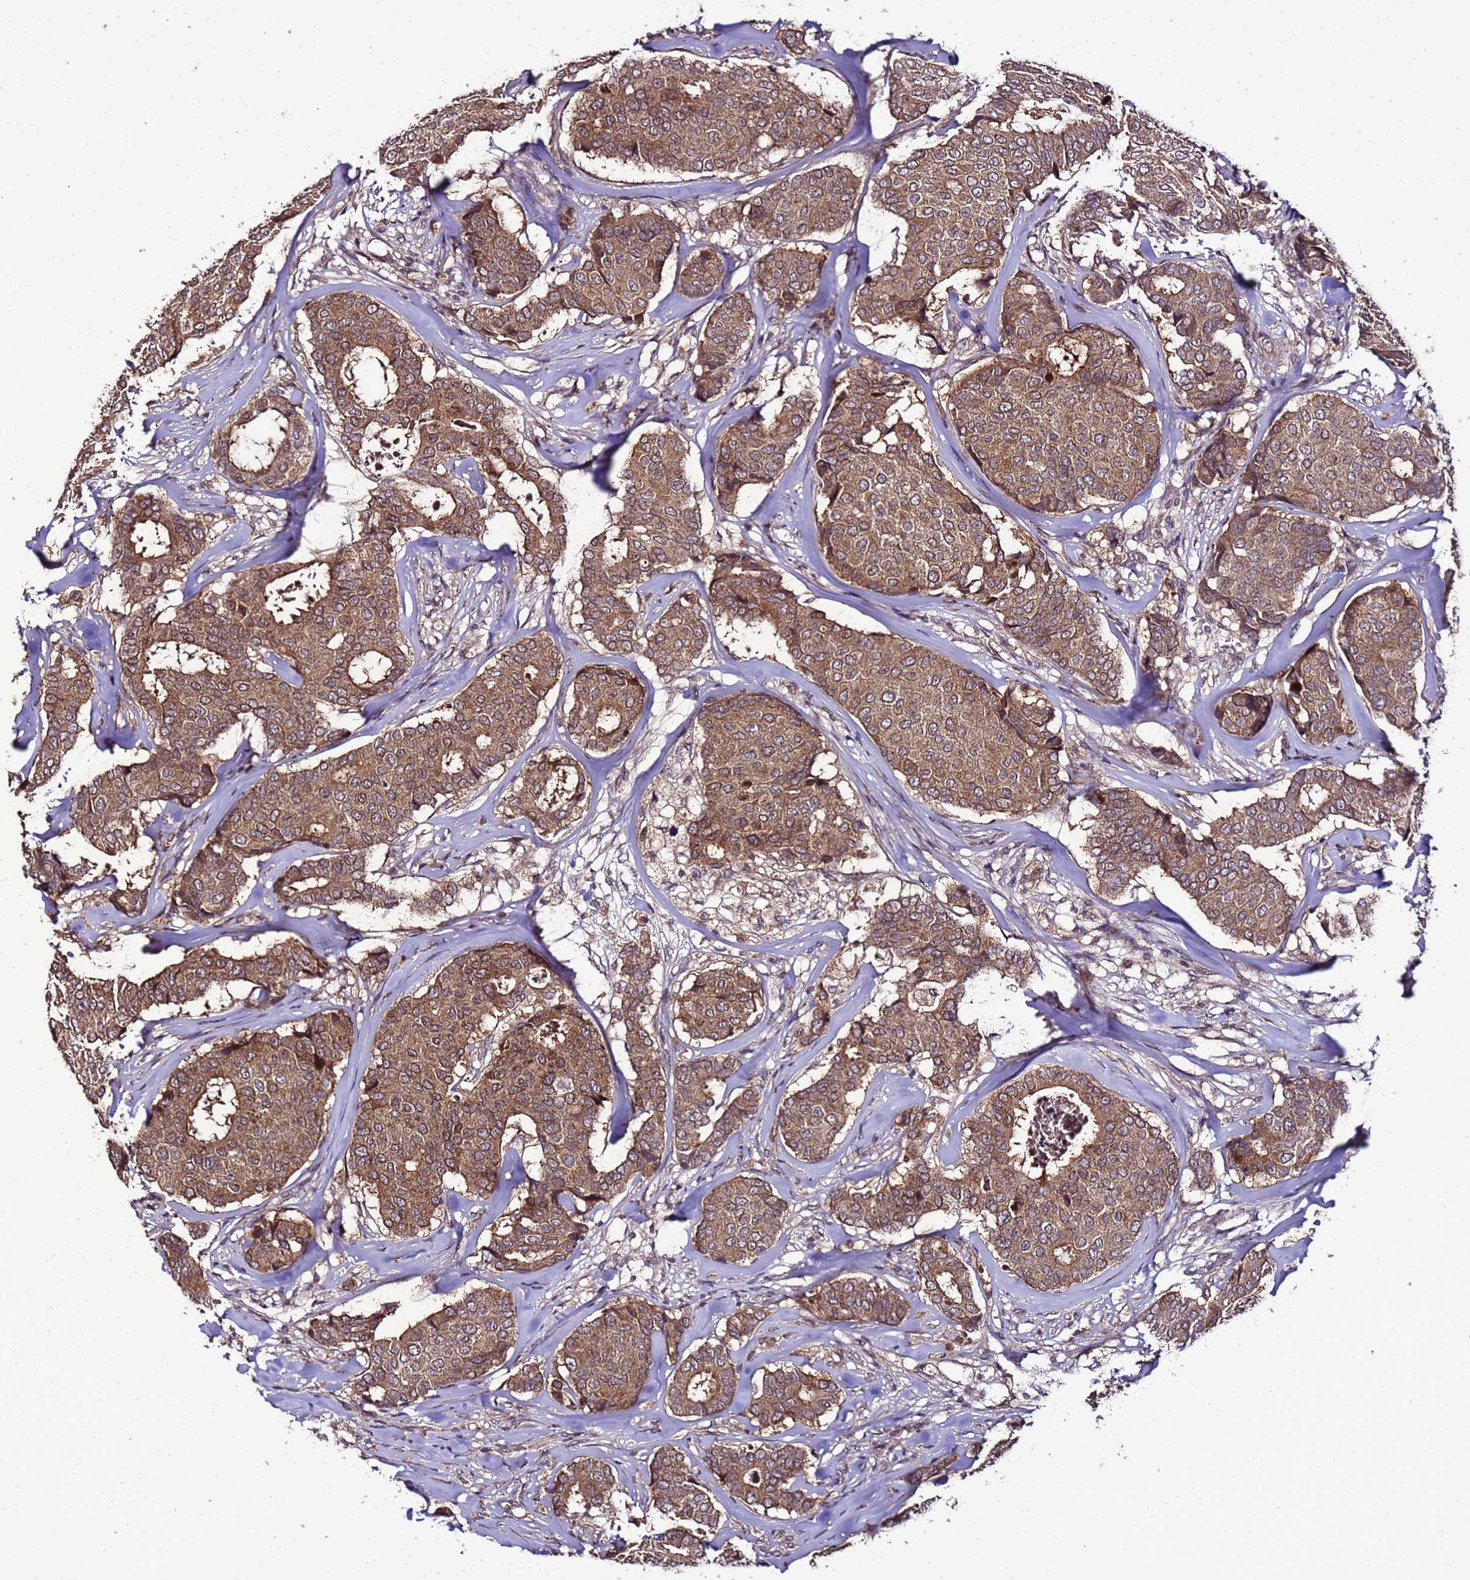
{"staining": {"intensity": "moderate", "quantity": ">75%", "location": "cytoplasmic/membranous"}, "tissue": "breast cancer", "cell_type": "Tumor cells", "image_type": "cancer", "snomed": [{"axis": "morphology", "description": "Duct carcinoma"}, {"axis": "topography", "description": "Breast"}], "caption": "Breast infiltrating ductal carcinoma was stained to show a protein in brown. There is medium levels of moderate cytoplasmic/membranous positivity in approximately >75% of tumor cells. (IHC, brightfield microscopy, high magnification).", "gene": "ZNF329", "patient": {"sex": "female", "age": 75}}